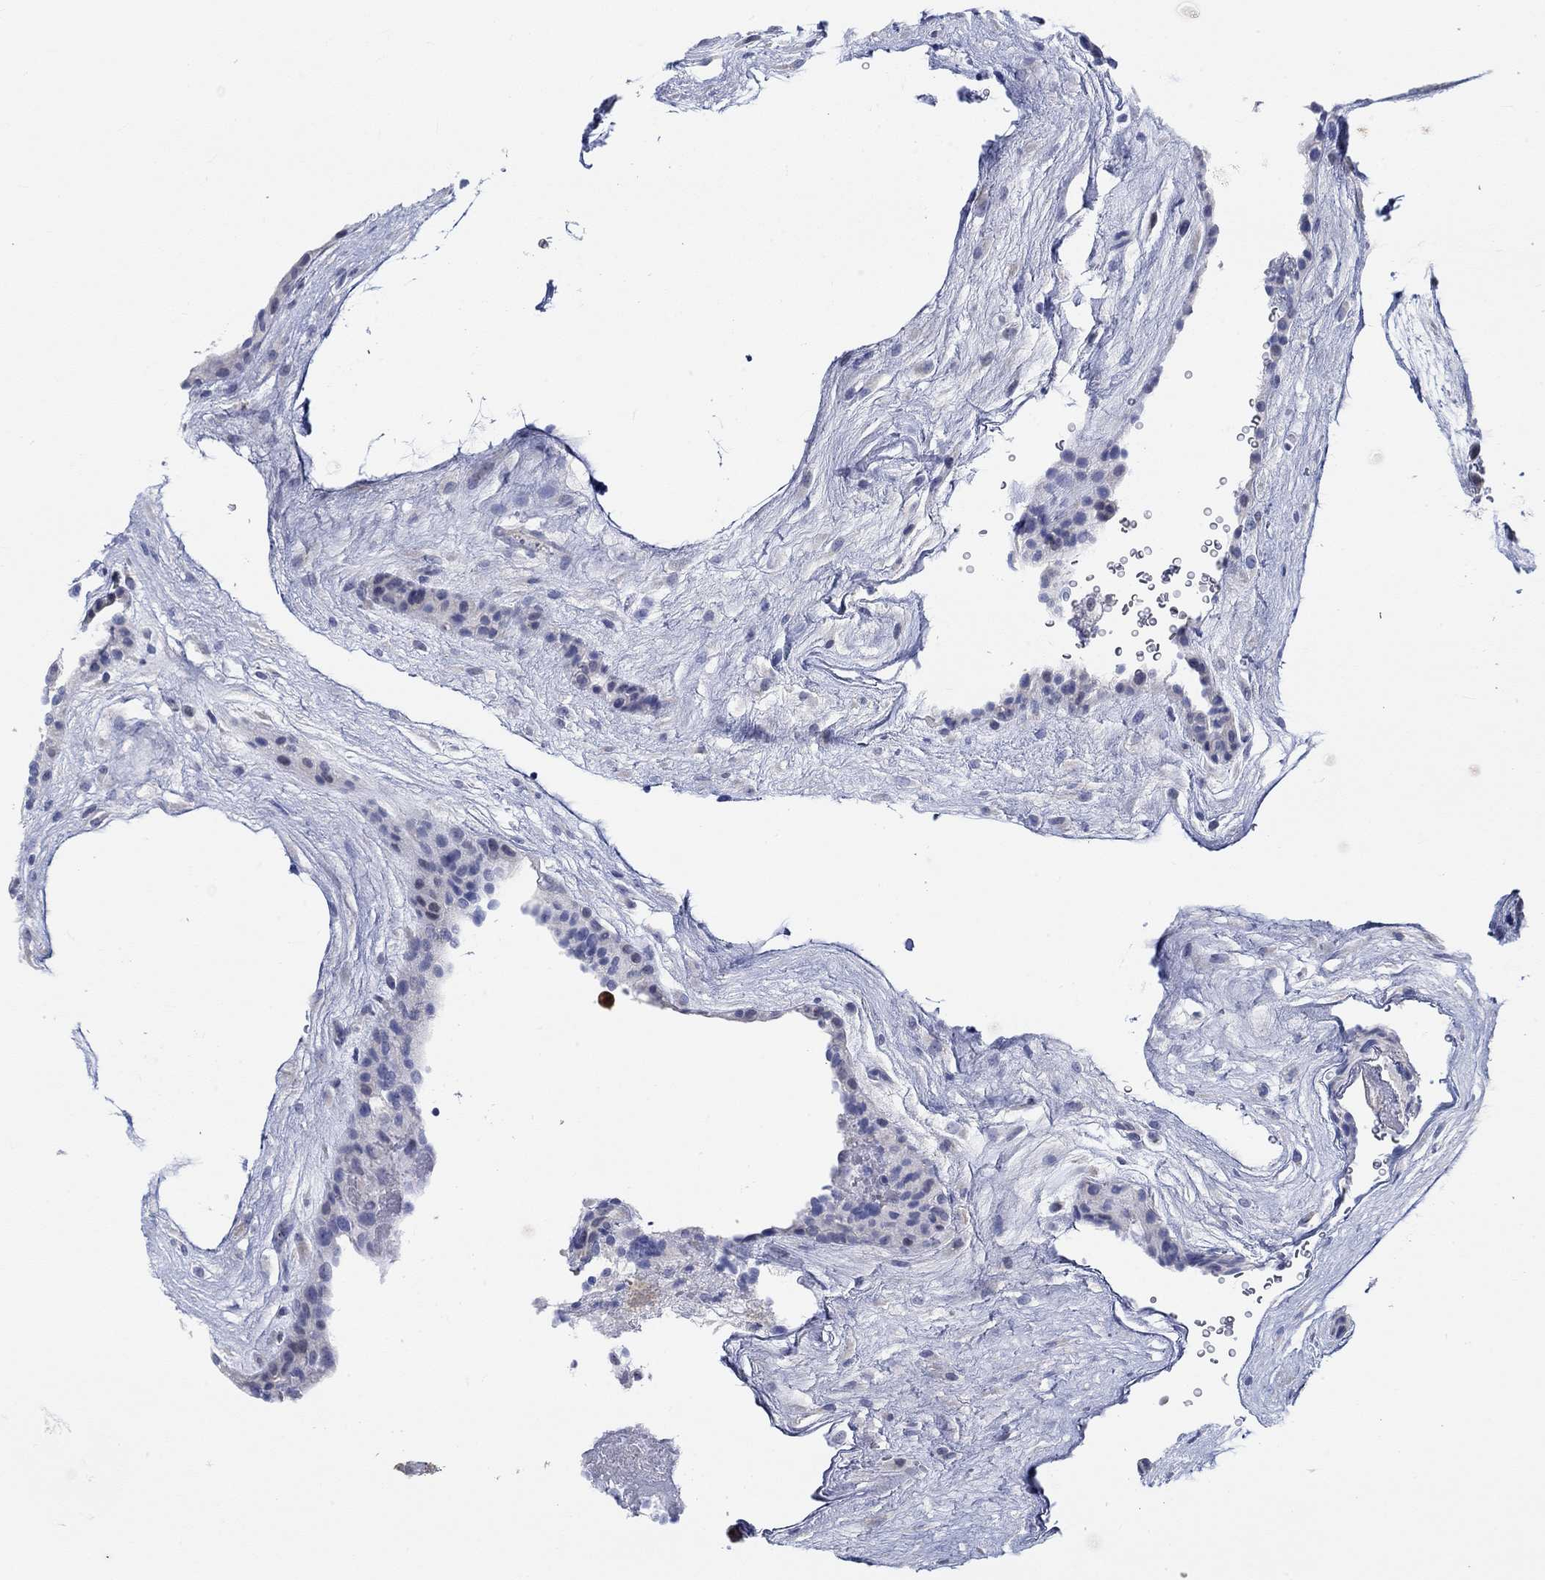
{"staining": {"intensity": "negative", "quantity": "none", "location": "none"}, "tissue": "placenta", "cell_type": "Decidual cells", "image_type": "normal", "snomed": [{"axis": "morphology", "description": "Normal tissue, NOS"}, {"axis": "topography", "description": "Placenta"}], "caption": "A high-resolution photomicrograph shows IHC staining of benign placenta, which displays no significant expression in decidual cells.", "gene": "NAV3", "patient": {"sex": "female", "age": 19}}